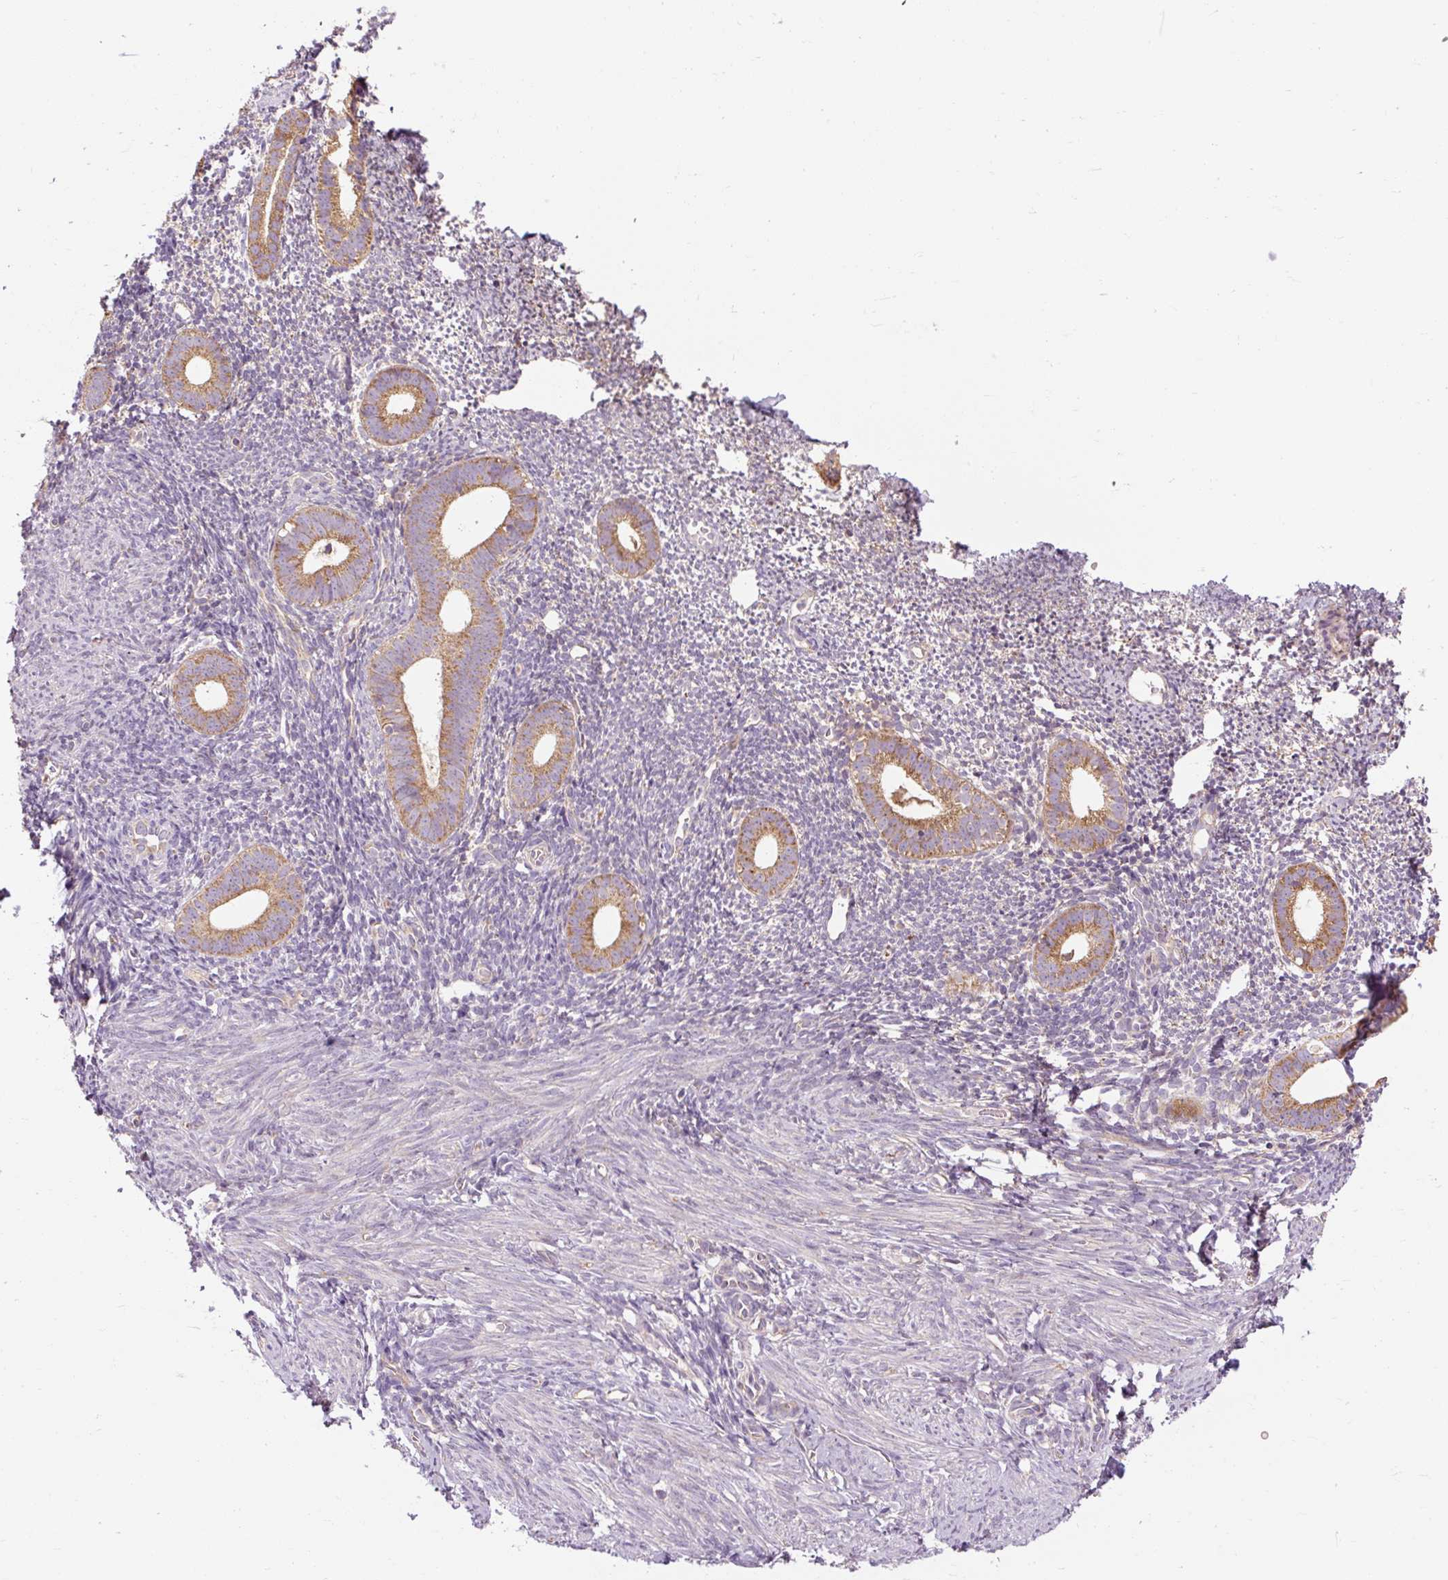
{"staining": {"intensity": "moderate", "quantity": "25%-75%", "location": "cytoplasmic/membranous"}, "tissue": "endometrium", "cell_type": "Cells in endometrial stroma", "image_type": "normal", "snomed": [{"axis": "morphology", "description": "Normal tissue, NOS"}, {"axis": "topography", "description": "Endometrium"}], "caption": "Endometrium stained with immunohistochemistry (IHC) shows moderate cytoplasmic/membranous expression in approximately 25%-75% of cells in endometrial stroma. (IHC, brightfield microscopy, high magnification).", "gene": "PRSS48", "patient": {"sex": "female", "age": 39}}